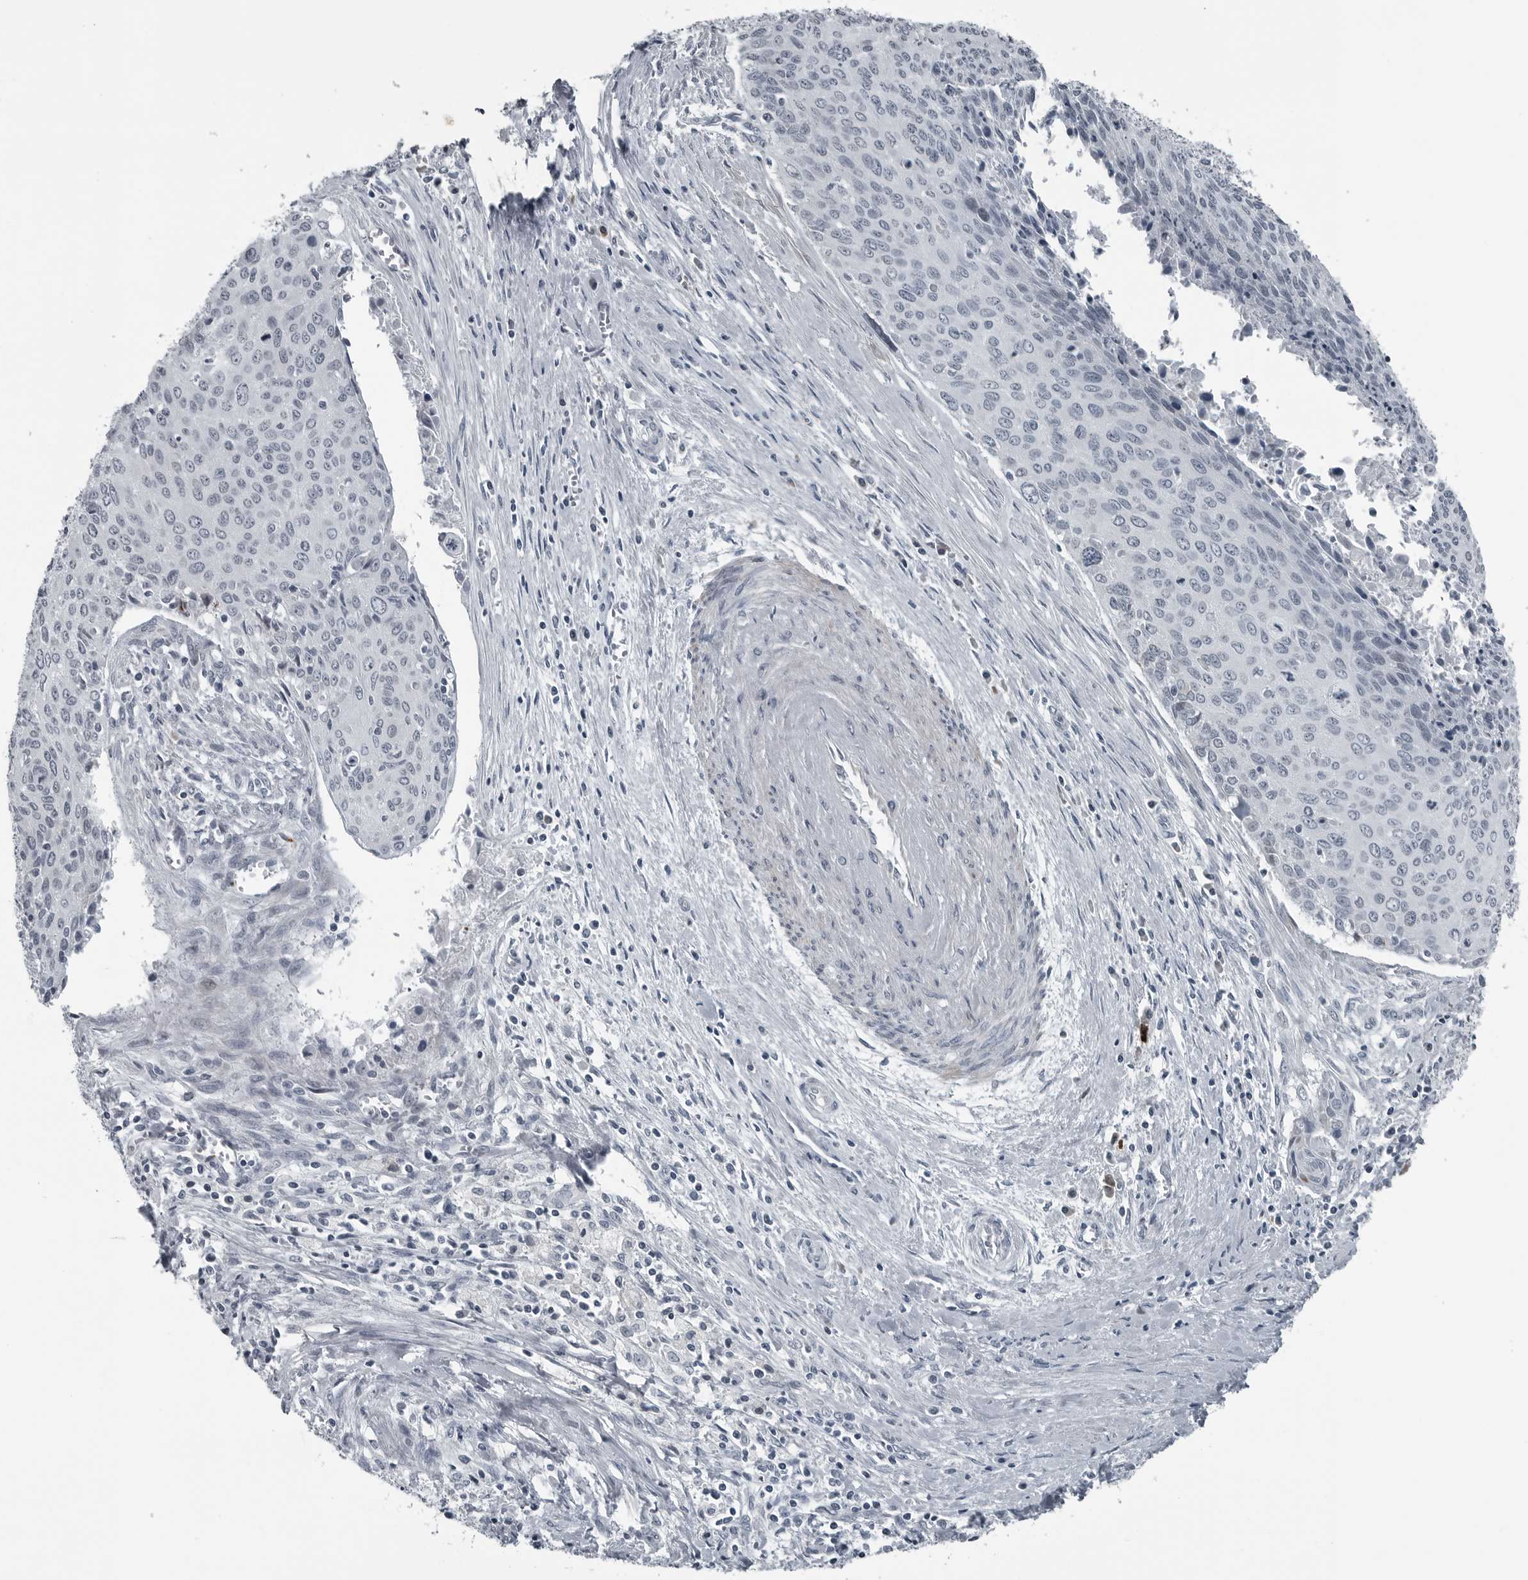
{"staining": {"intensity": "negative", "quantity": "none", "location": "none"}, "tissue": "cervical cancer", "cell_type": "Tumor cells", "image_type": "cancer", "snomed": [{"axis": "morphology", "description": "Squamous cell carcinoma, NOS"}, {"axis": "topography", "description": "Cervix"}], "caption": "Tumor cells are negative for protein expression in human squamous cell carcinoma (cervical). (DAB immunohistochemistry visualized using brightfield microscopy, high magnification).", "gene": "DNAAF11", "patient": {"sex": "female", "age": 55}}